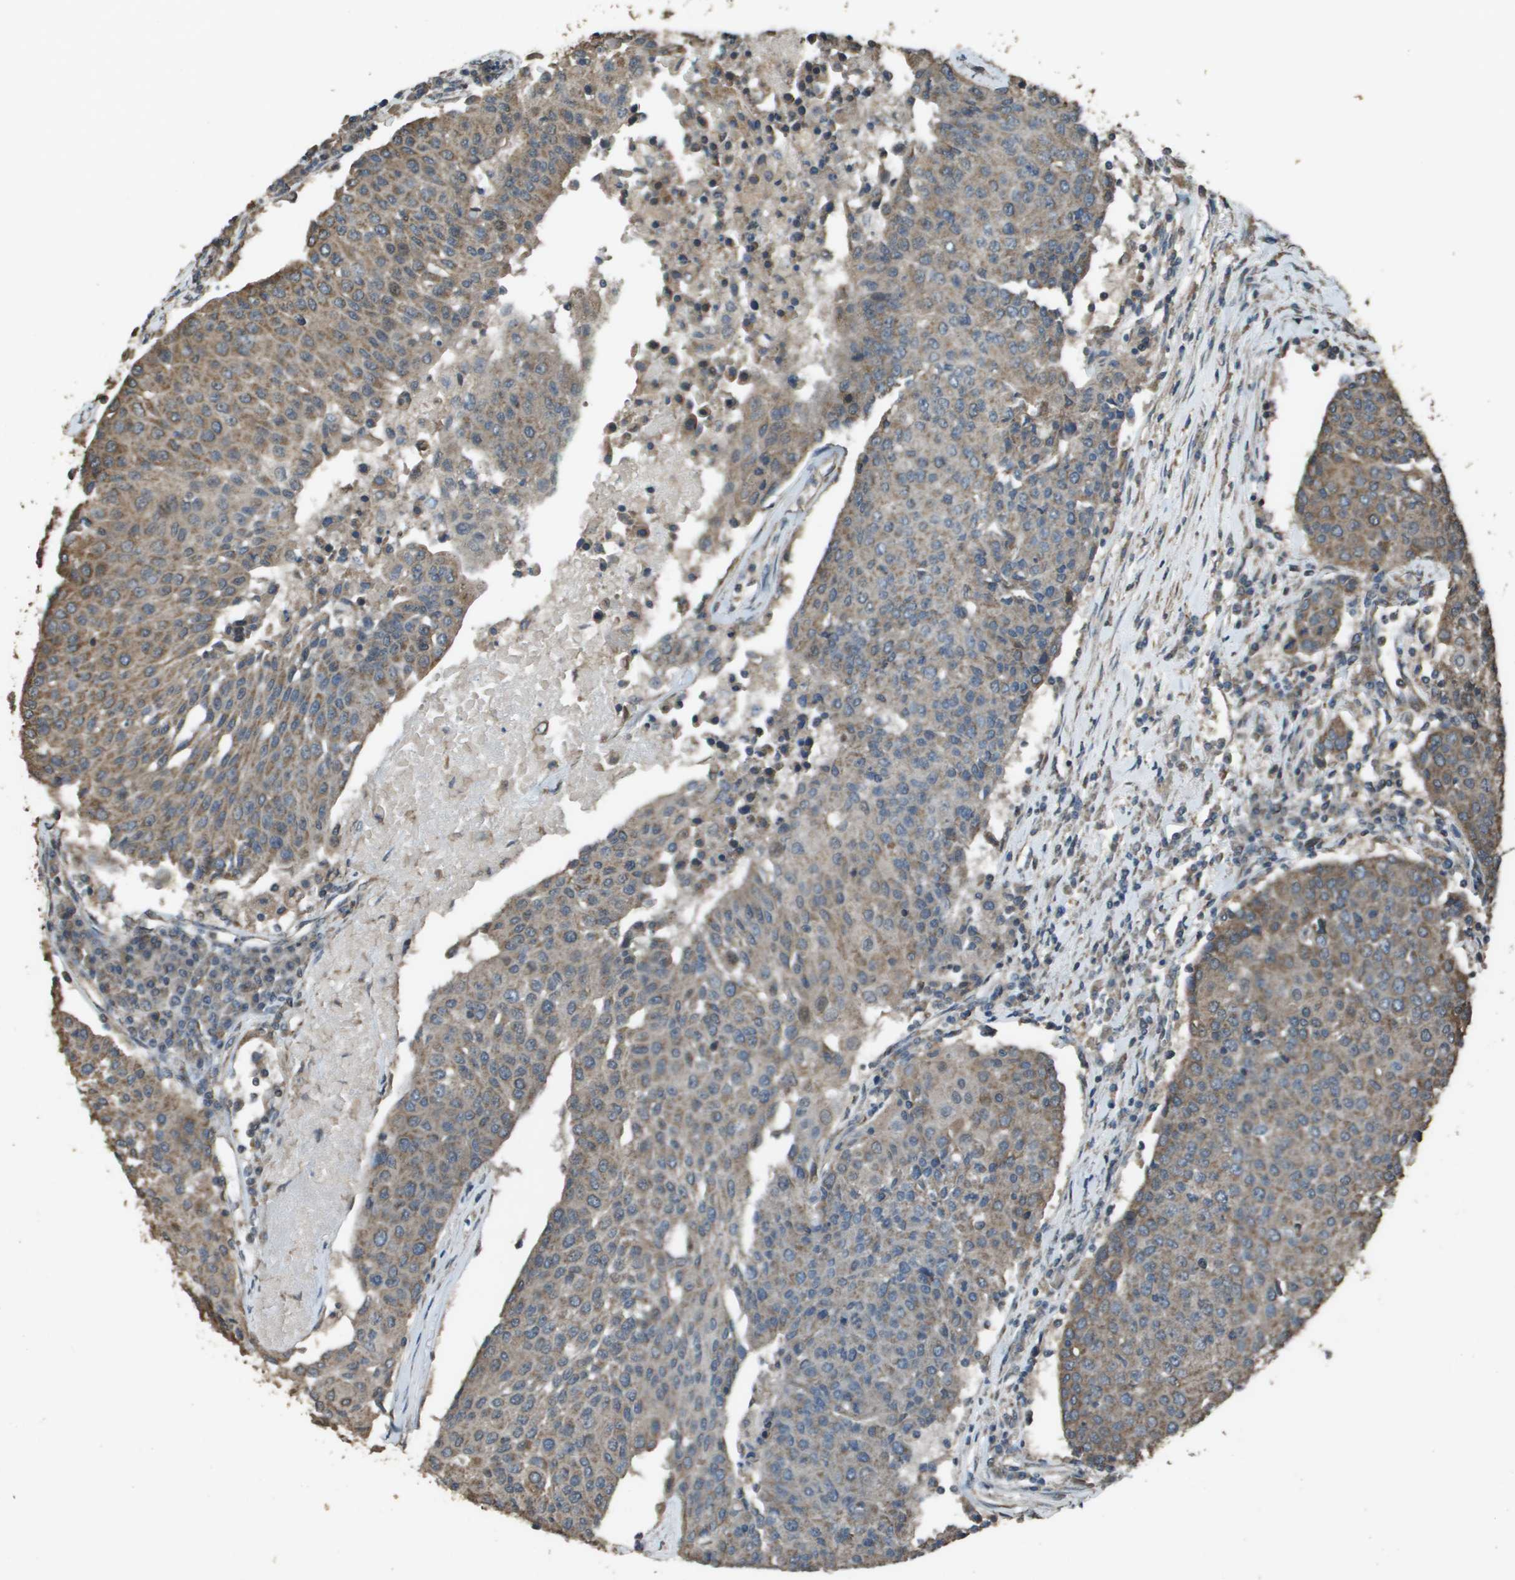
{"staining": {"intensity": "moderate", "quantity": "25%-75%", "location": "cytoplasmic/membranous"}, "tissue": "urothelial cancer", "cell_type": "Tumor cells", "image_type": "cancer", "snomed": [{"axis": "morphology", "description": "Urothelial carcinoma, High grade"}, {"axis": "topography", "description": "Urinary bladder"}], "caption": "Moderate cytoplasmic/membranous expression for a protein is seen in about 25%-75% of tumor cells of urothelial cancer using immunohistochemistry (IHC).", "gene": "FIG4", "patient": {"sex": "female", "age": 85}}